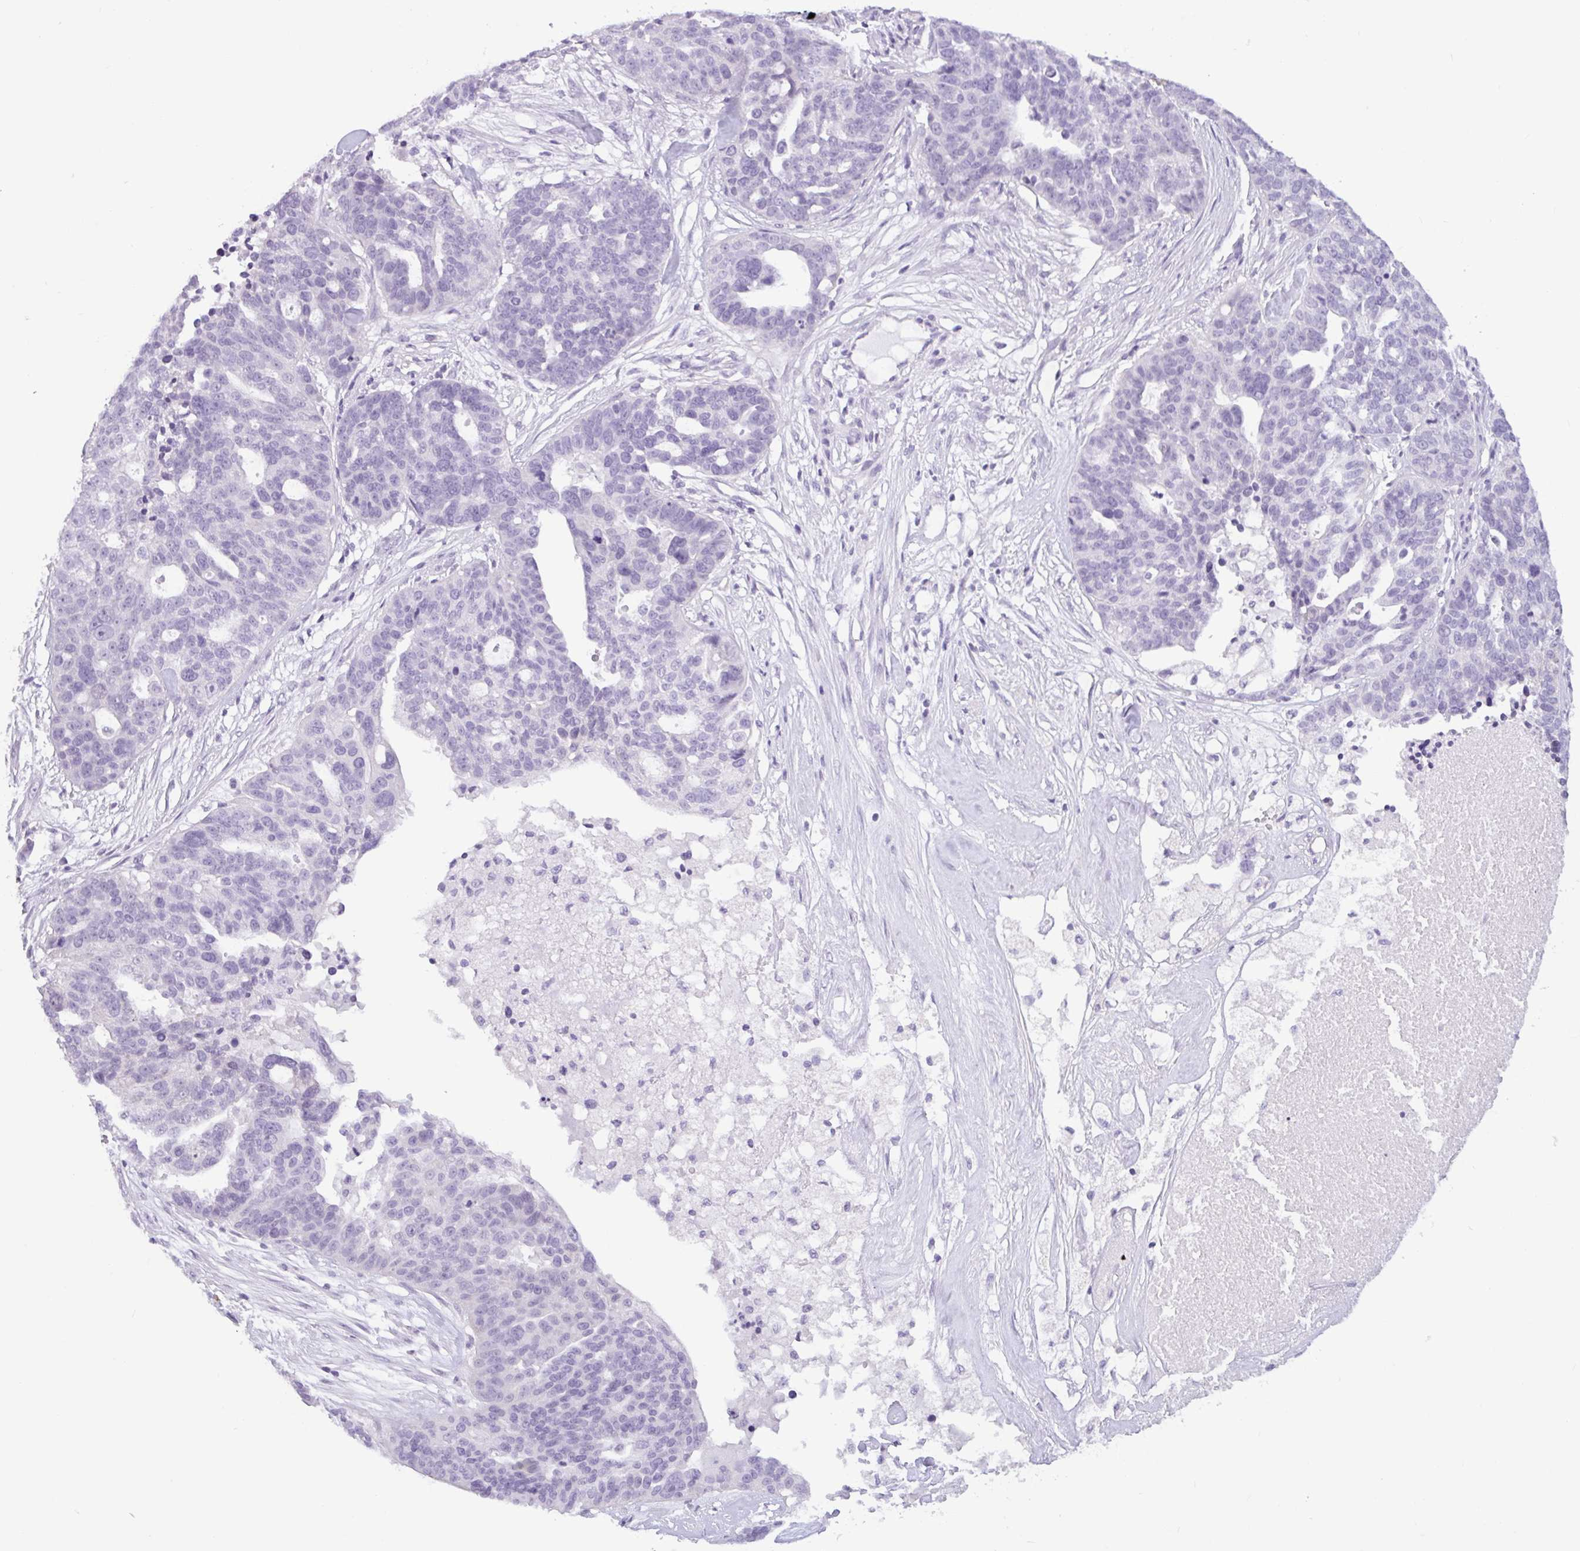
{"staining": {"intensity": "negative", "quantity": "none", "location": "none"}, "tissue": "ovarian cancer", "cell_type": "Tumor cells", "image_type": "cancer", "snomed": [{"axis": "morphology", "description": "Cystadenocarcinoma, serous, NOS"}, {"axis": "topography", "description": "Ovary"}], "caption": "Immunohistochemistry (IHC) micrograph of neoplastic tissue: ovarian cancer stained with DAB reveals no significant protein staining in tumor cells.", "gene": "CTSE", "patient": {"sex": "female", "age": 59}}